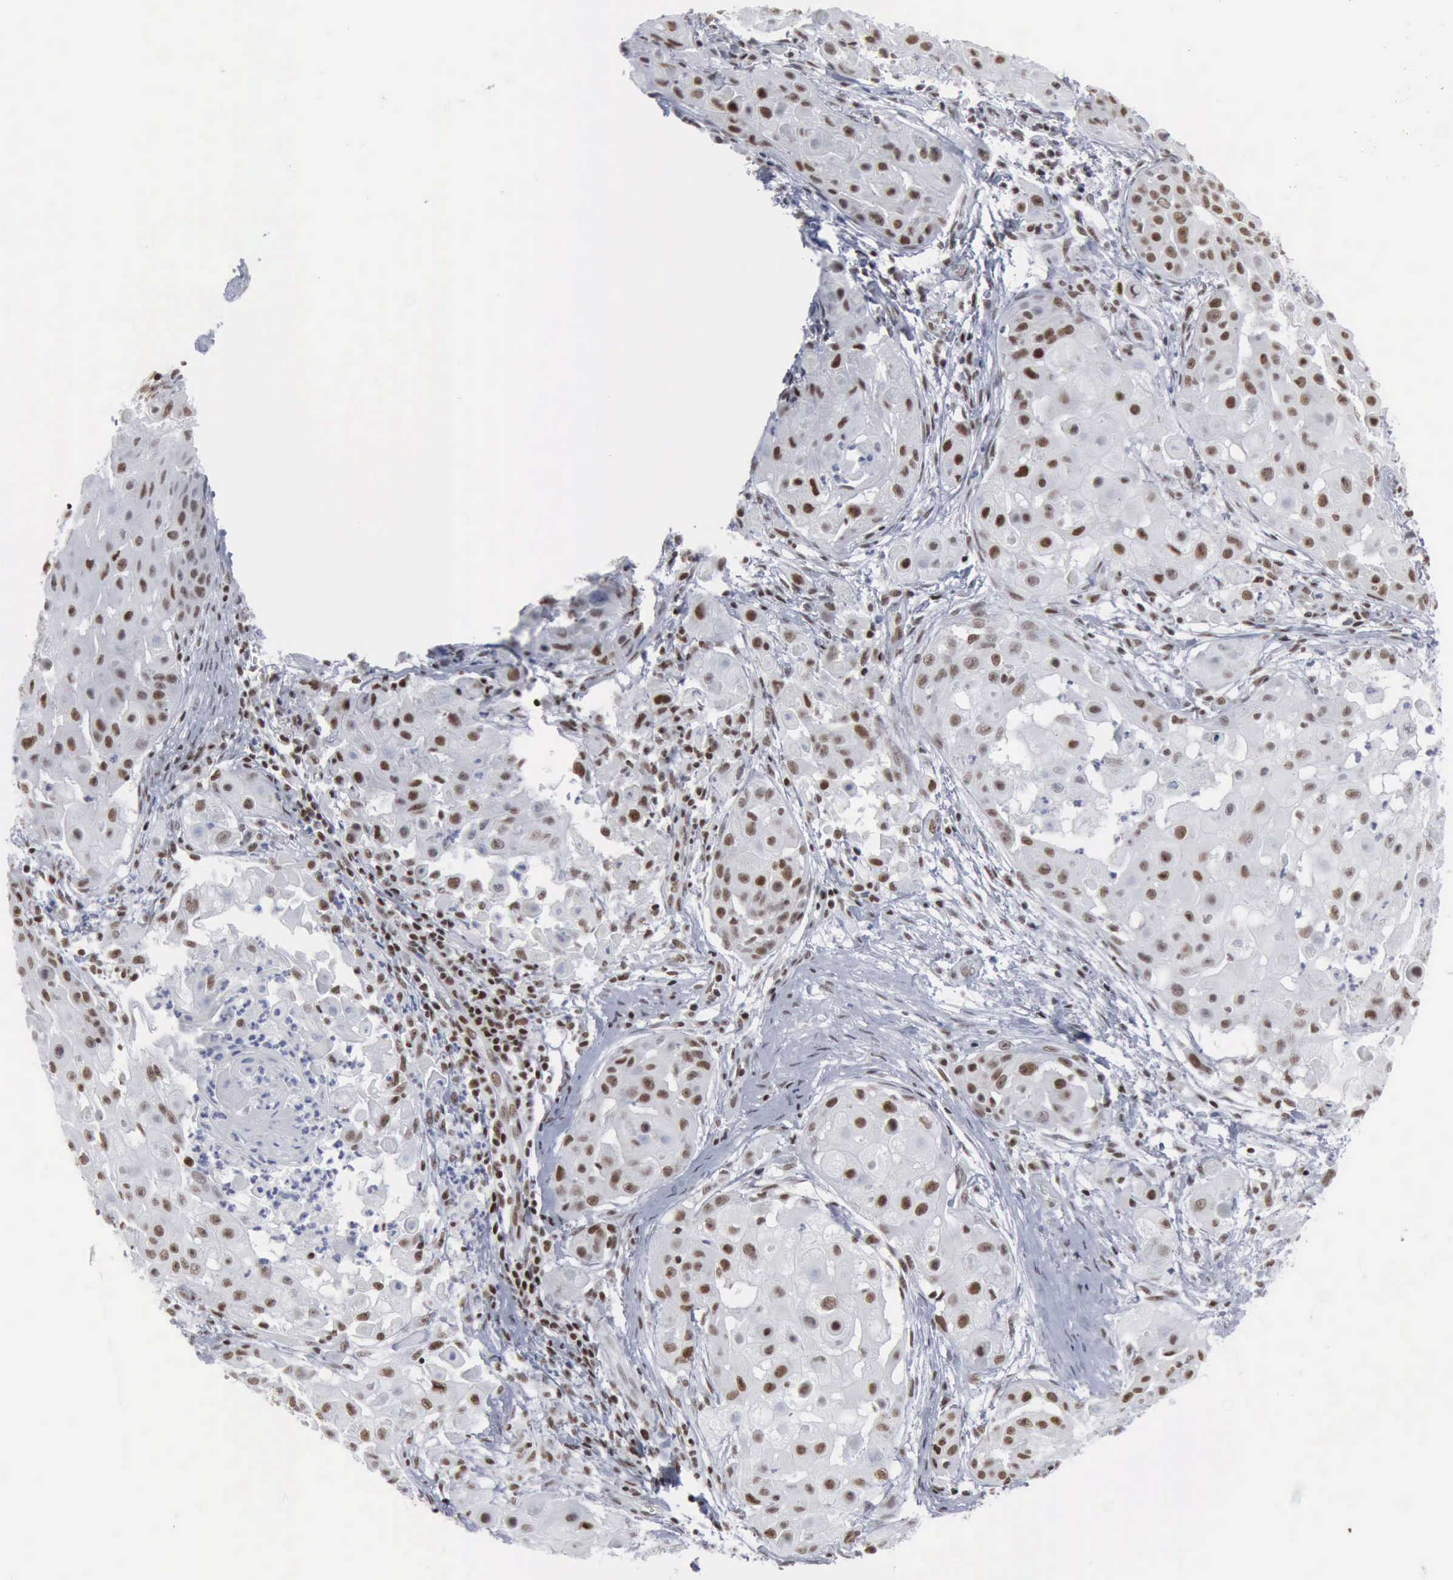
{"staining": {"intensity": "moderate", "quantity": "25%-75%", "location": "nuclear"}, "tissue": "skin cancer", "cell_type": "Tumor cells", "image_type": "cancer", "snomed": [{"axis": "morphology", "description": "Squamous cell carcinoma, NOS"}, {"axis": "topography", "description": "Skin"}], "caption": "IHC staining of skin squamous cell carcinoma, which exhibits medium levels of moderate nuclear positivity in about 25%-75% of tumor cells indicating moderate nuclear protein expression. The staining was performed using DAB (brown) for protein detection and nuclei were counterstained in hematoxylin (blue).", "gene": "XPA", "patient": {"sex": "female", "age": 57}}